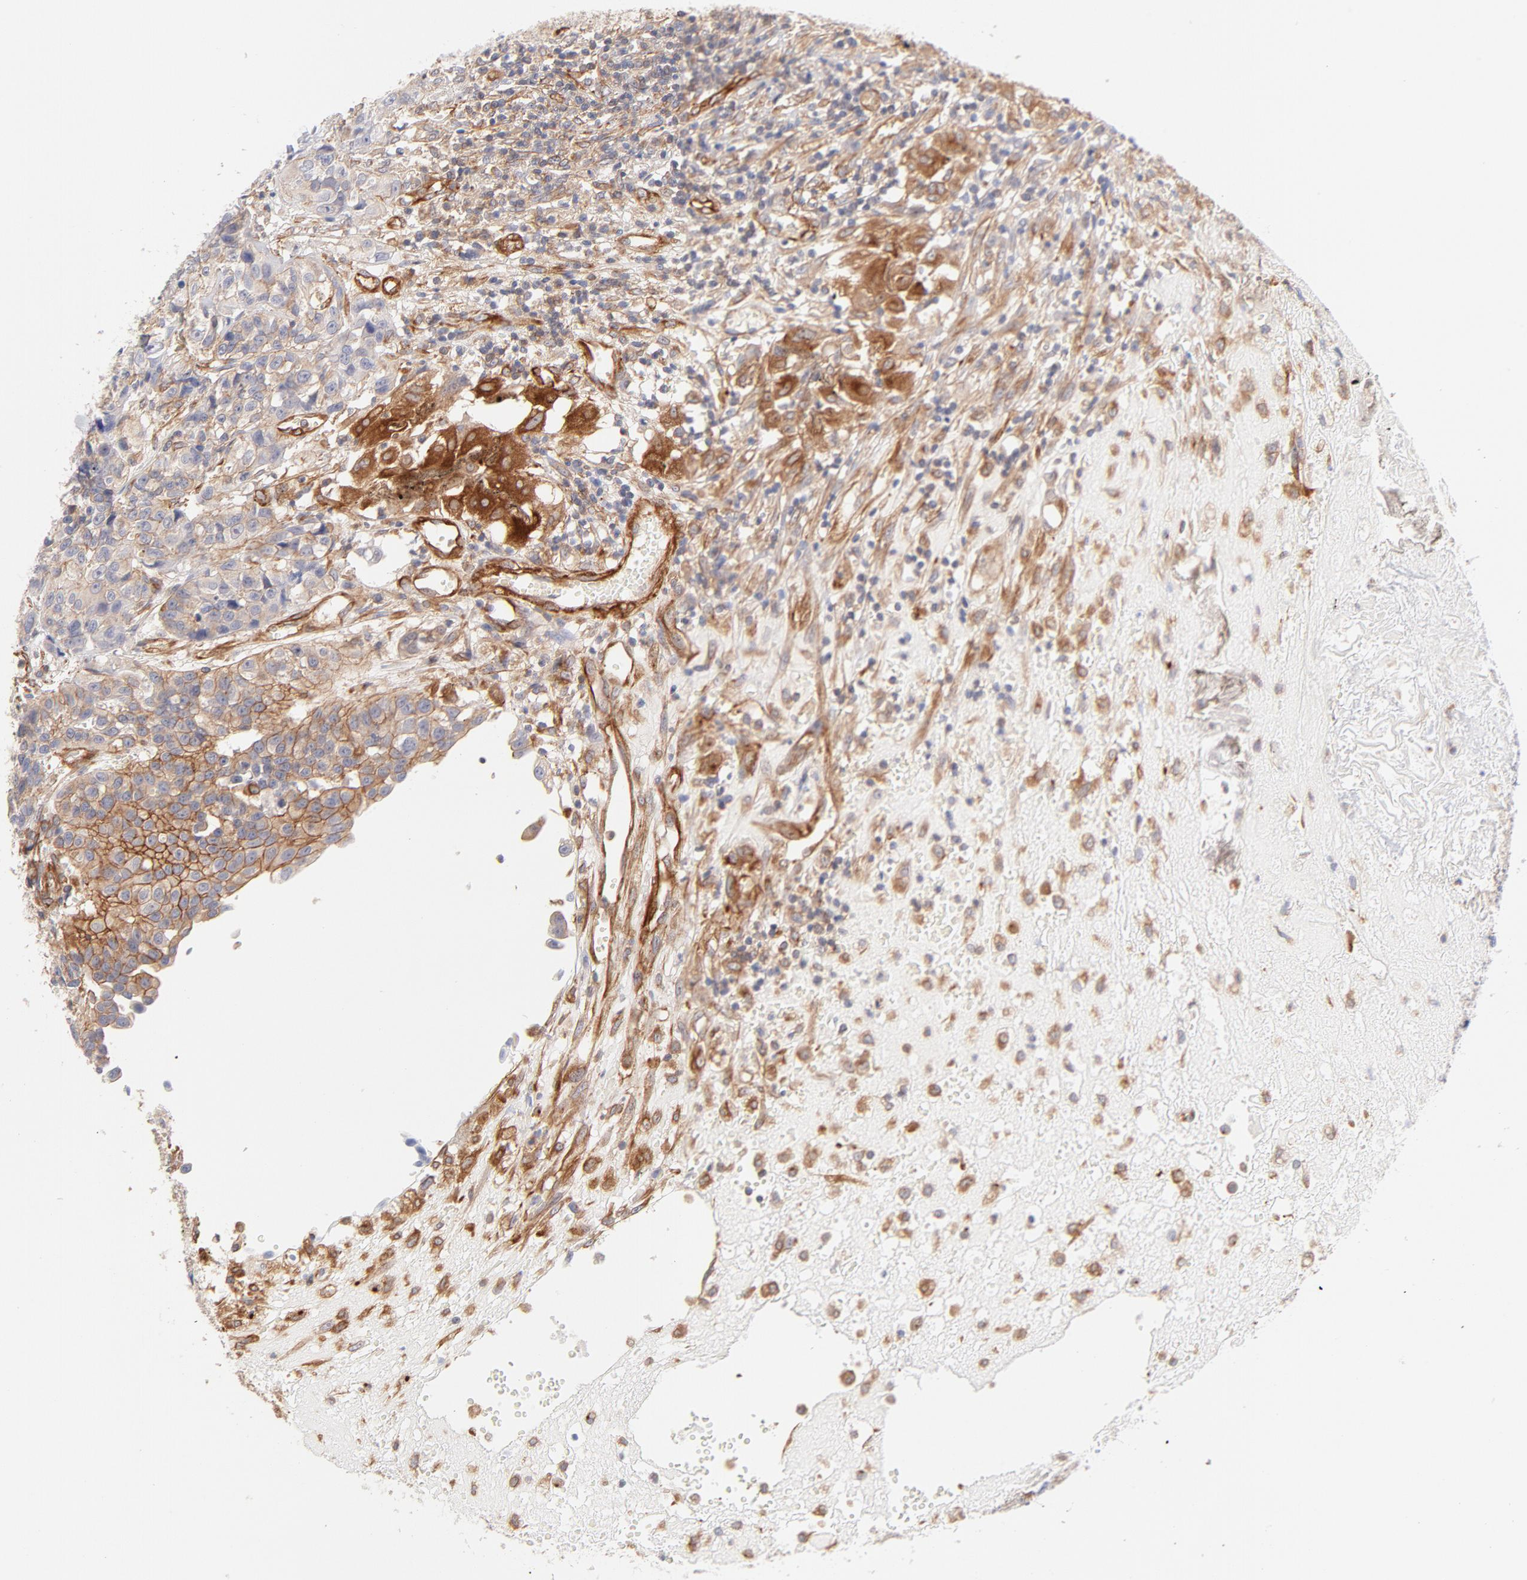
{"staining": {"intensity": "moderate", "quantity": "25%-75%", "location": "cytoplasmic/membranous"}, "tissue": "urothelial cancer", "cell_type": "Tumor cells", "image_type": "cancer", "snomed": [{"axis": "morphology", "description": "Urothelial carcinoma, High grade"}, {"axis": "topography", "description": "Urinary bladder"}], "caption": "About 25%-75% of tumor cells in human high-grade urothelial carcinoma exhibit moderate cytoplasmic/membranous protein expression as visualized by brown immunohistochemical staining.", "gene": "LDLRAP1", "patient": {"sex": "female", "age": 81}}